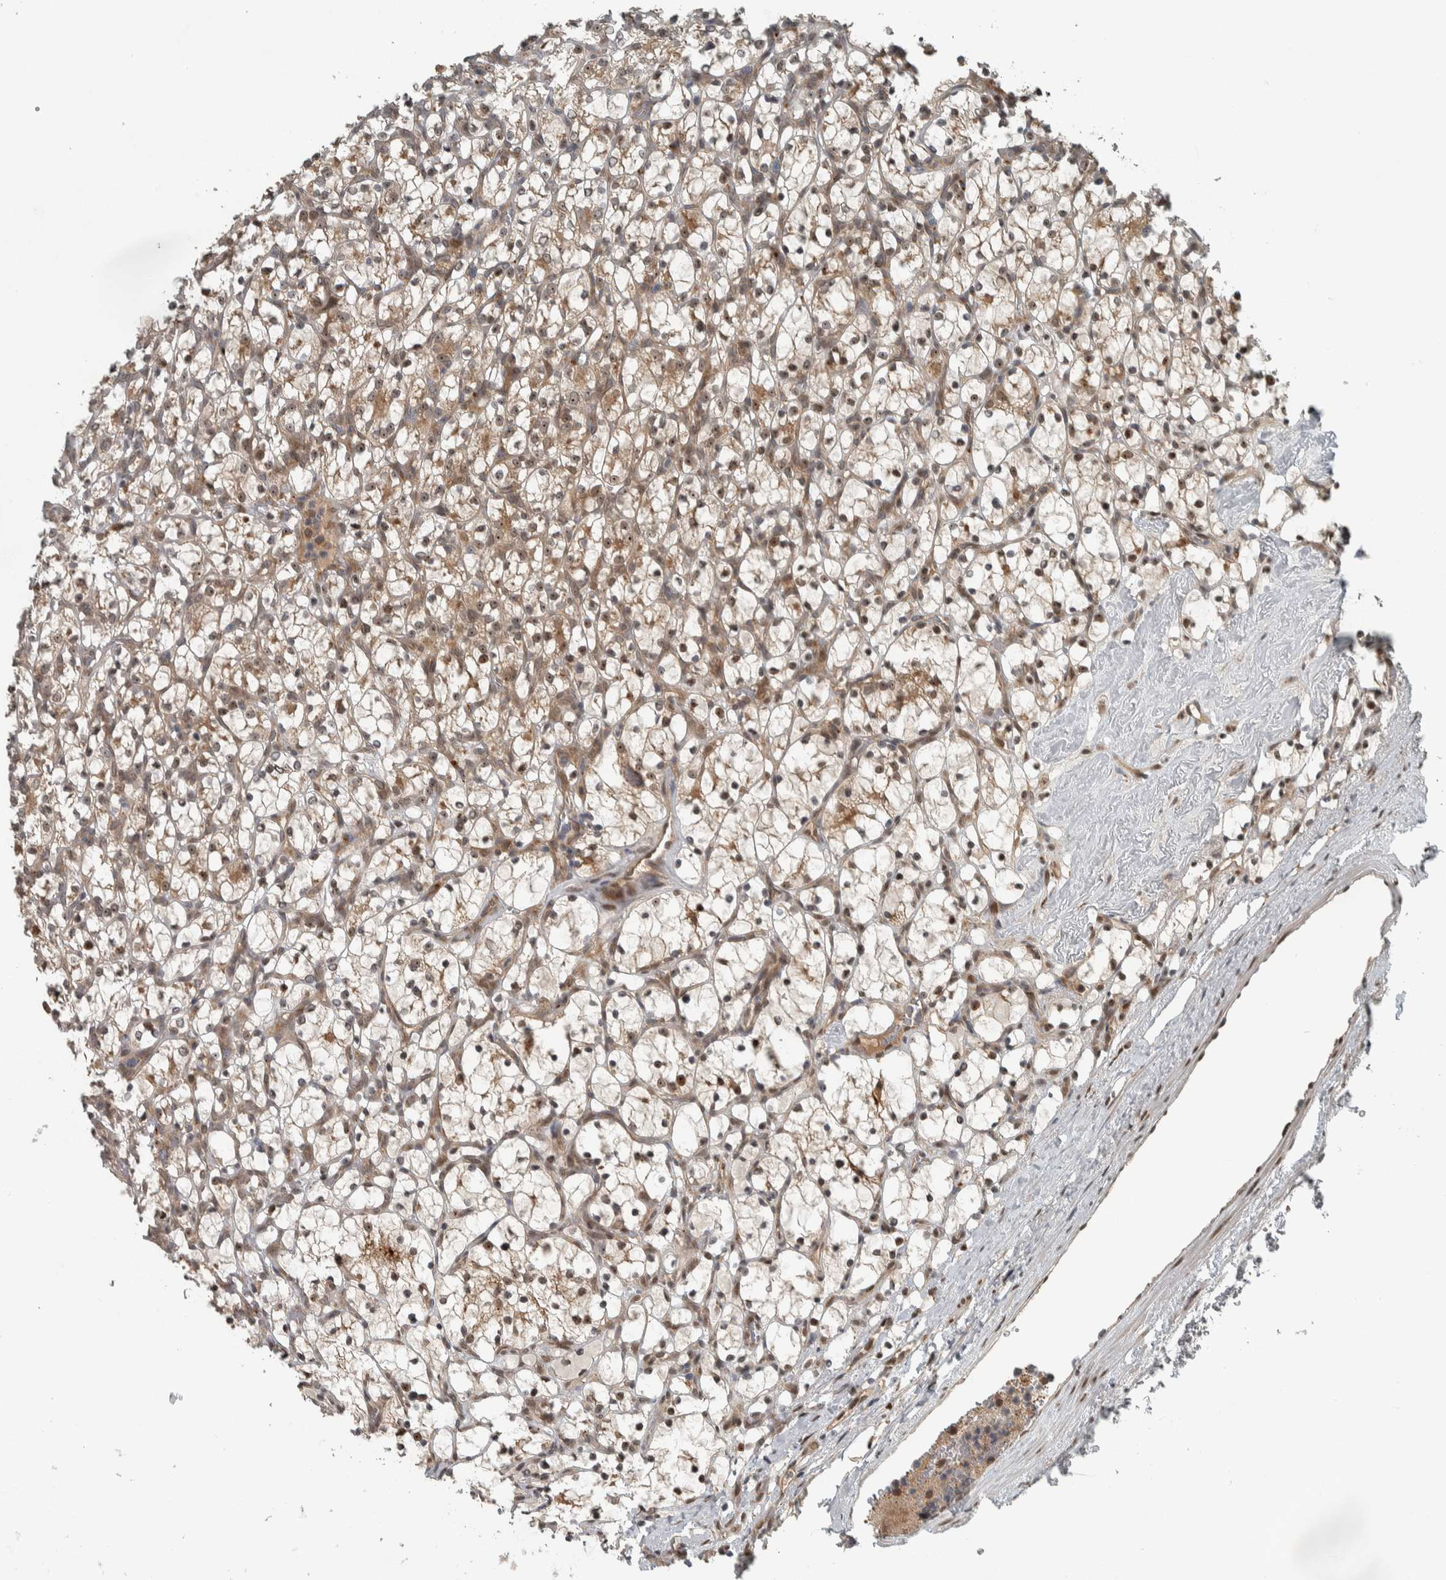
{"staining": {"intensity": "weak", "quantity": ">75%", "location": "cytoplasmic/membranous,nuclear"}, "tissue": "renal cancer", "cell_type": "Tumor cells", "image_type": "cancer", "snomed": [{"axis": "morphology", "description": "Adenocarcinoma, NOS"}, {"axis": "topography", "description": "Kidney"}], "caption": "Renal adenocarcinoma was stained to show a protein in brown. There is low levels of weak cytoplasmic/membranous and nuclear staining in approximately >75% of tumor cells.", "gene": "XPO5", "patient": {"sex": "female", "age": 69}}